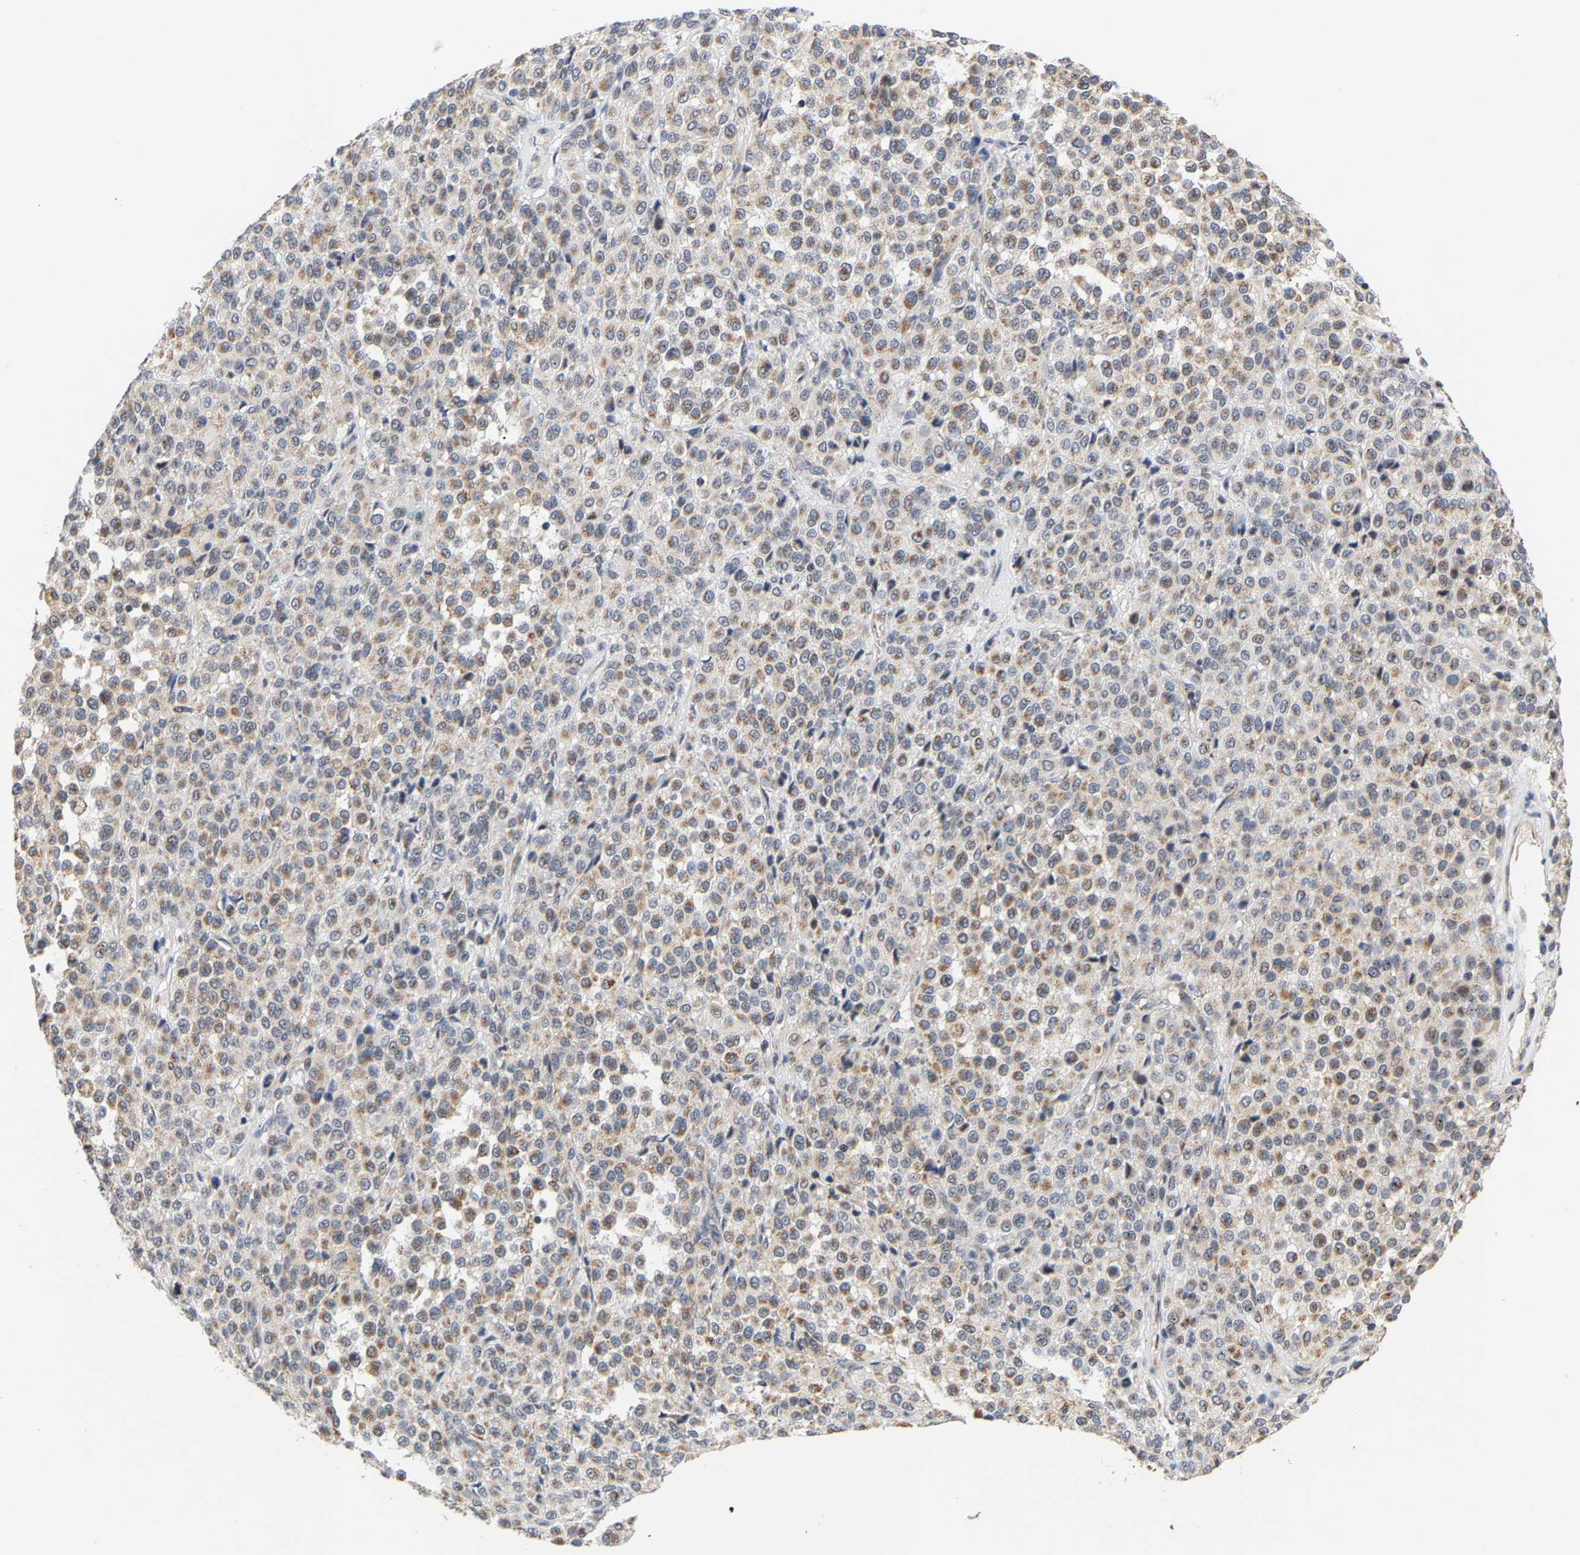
{"staining": {"intensity": "moderate", "quantity": ">75%", "location": "cytoplasmic/membranous"}, "tissue": "melanoma", "cell_type": "Tumor cells", "image_type": "cancer", "snomed": [{"axis": "morphology", "description": "Malignant melanoma, Metastatic site"}, {"axis": "topography", "description": "Pancreas"}], "caption": "Moderate cytoplasmic/membranous staining for a protein is present in approximately >75% of tumor cells of malignant melanoma (metastatic site) using IHC.", "gene": "PCNT", "patient": {"sex": "female", "age": 30}}